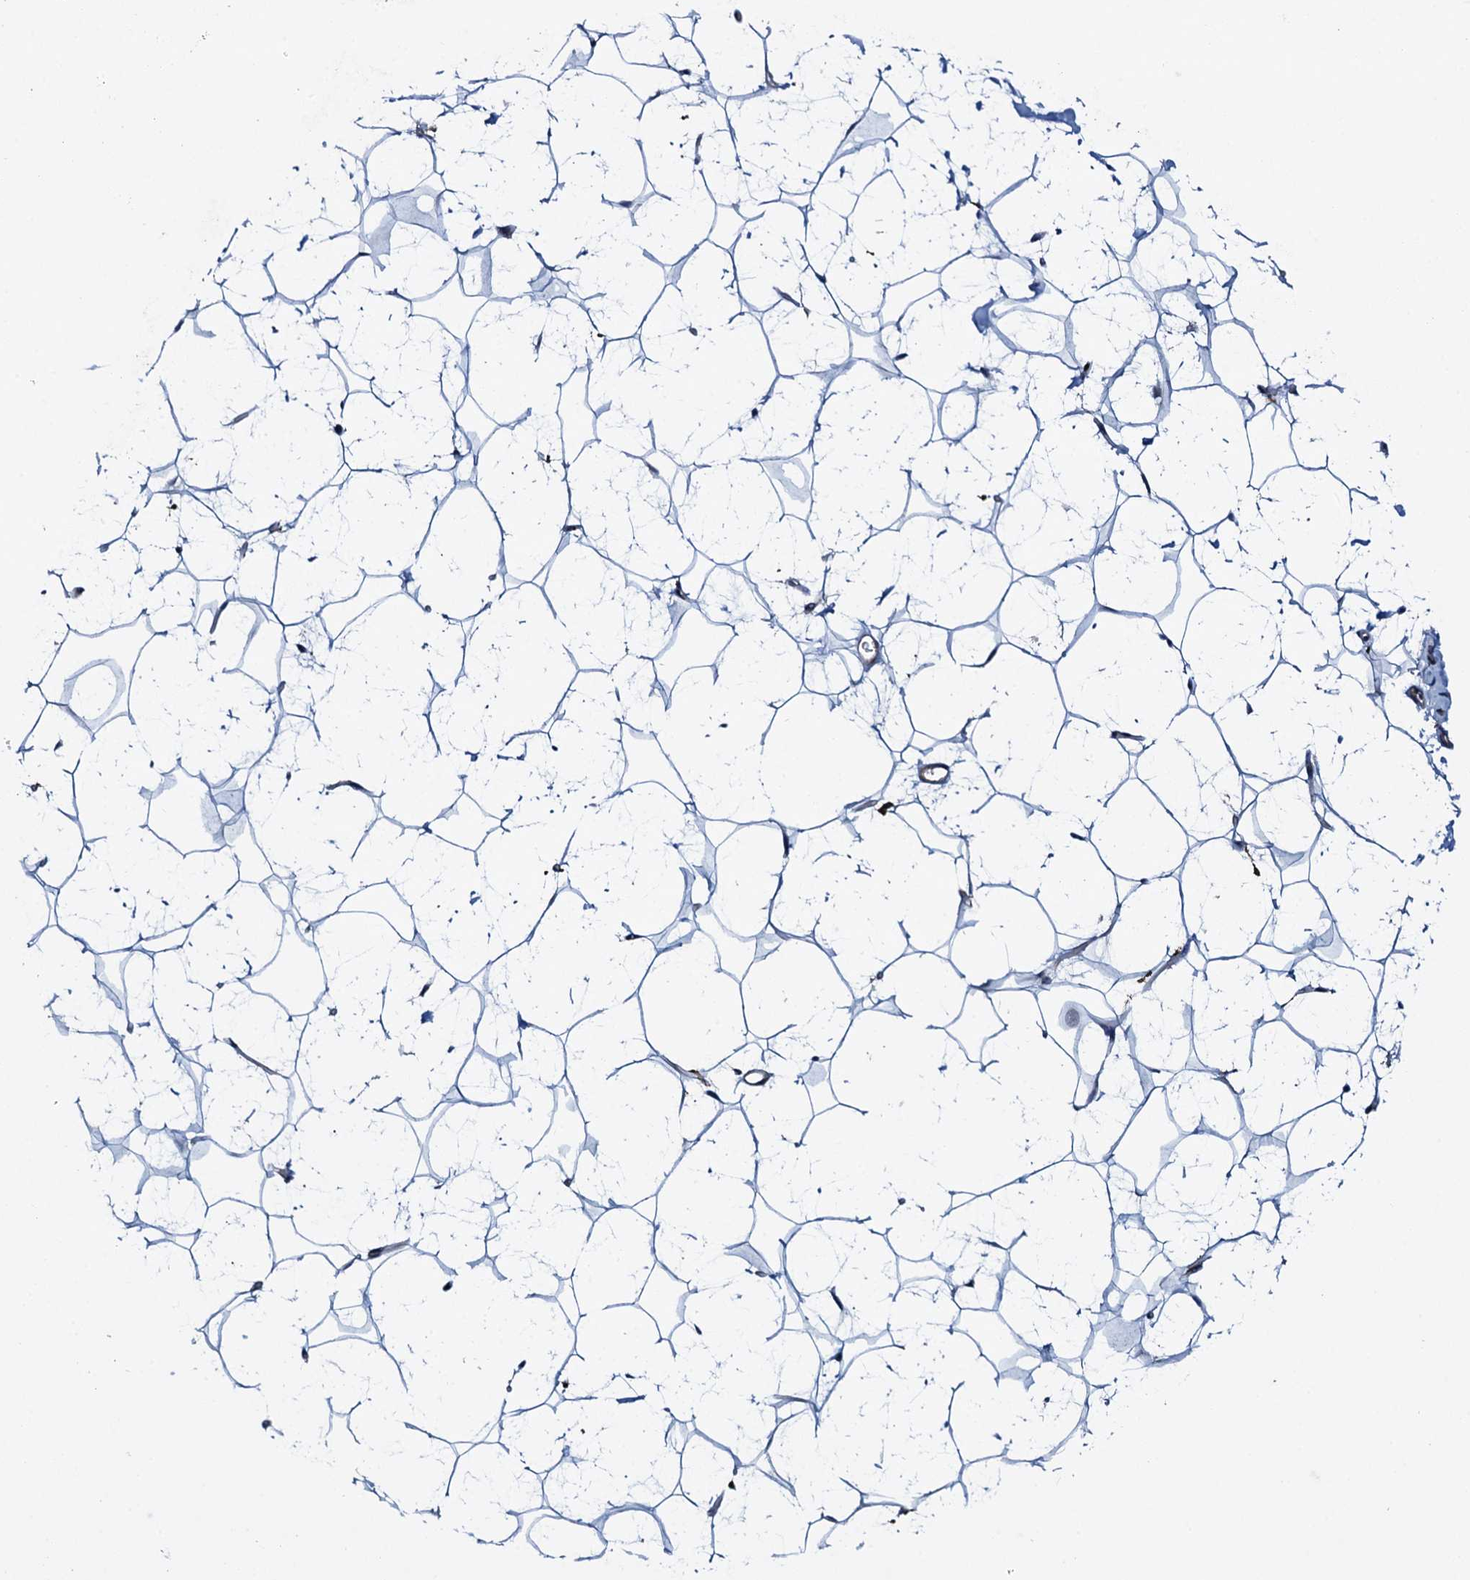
{"staining": {"intensity": "strong", "quantity": ">75%", "location": "cytoplasmic/membranous"}, "tissue": "adipose tissue", "cell_type": "Adipocytes", "image_type": "normal", "snomed": [{"axis": "morphology", "description": "Normal tissue, NOS"}, {"axis": "topography", "description": "Breast"}], "caption": "Adipocytes demonstrate high levels of strong cytoplasmic/membranous staining in about >75% of cells in benign adipose tissue.", "gene": "VAMP8", "patient": {"sex": "female", "age": 26}}